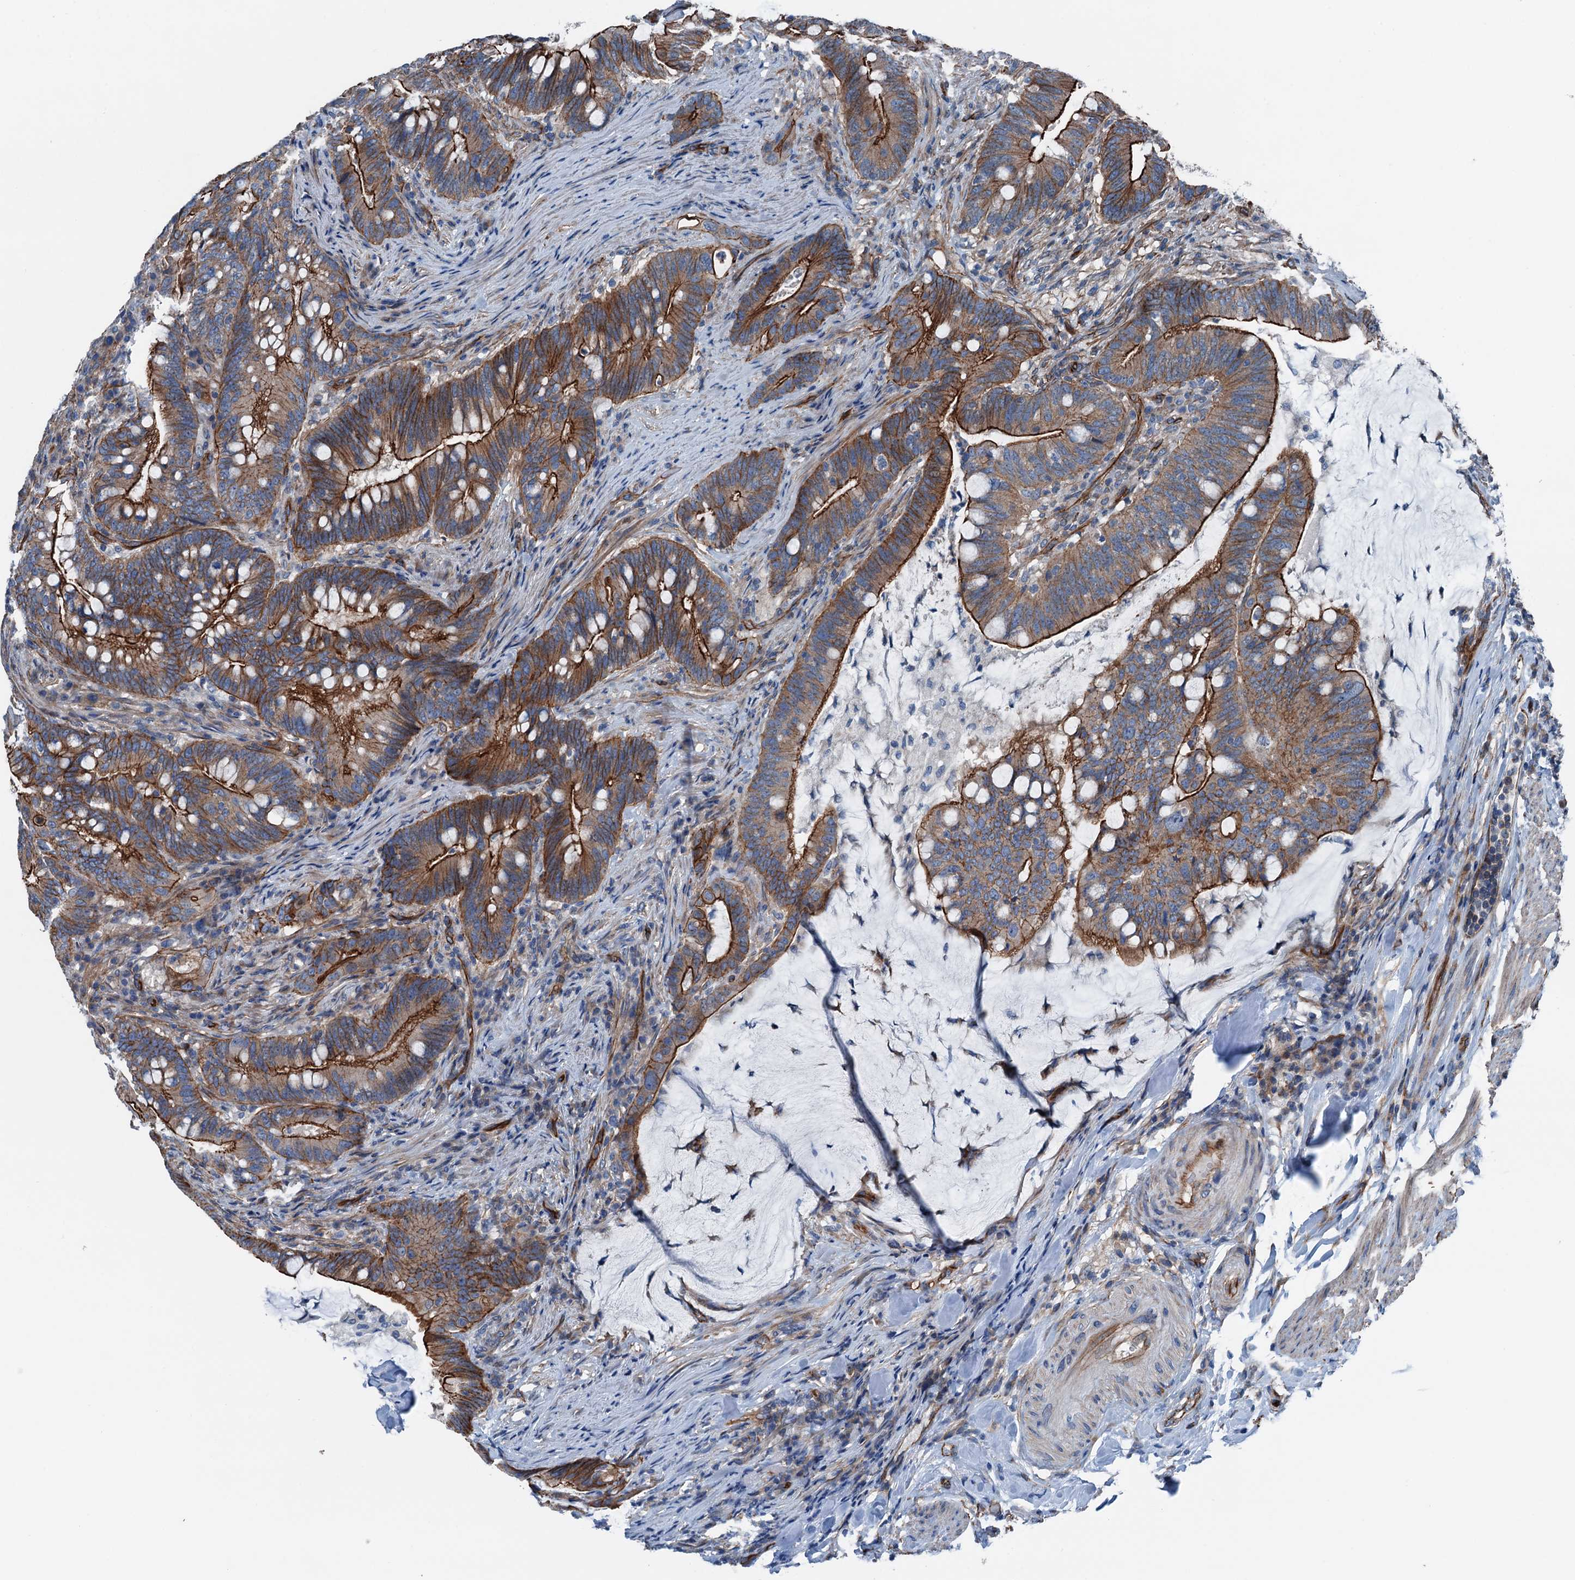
{"staining": {"intensity": "strong", "quantity": ">75%", "location": "cytoplasmic/membranous"}, "tissue": "colorectal cancer", "cell_type": "Tumor cells", "image_type": "cancer", "snomed": [{"axis": "morphology", "description": "Adenocarcinoma, NOS"}, {"axis": "topography", "description": "Colon"}], "caption": "The immunohistochemical stain highlights strong cytoplasmic/membranous expression in tumor cells of colorectal adenocarcinoma tissue.", "gene": "NMRAL1", "patient": {"sex": "female", "age": 66}}